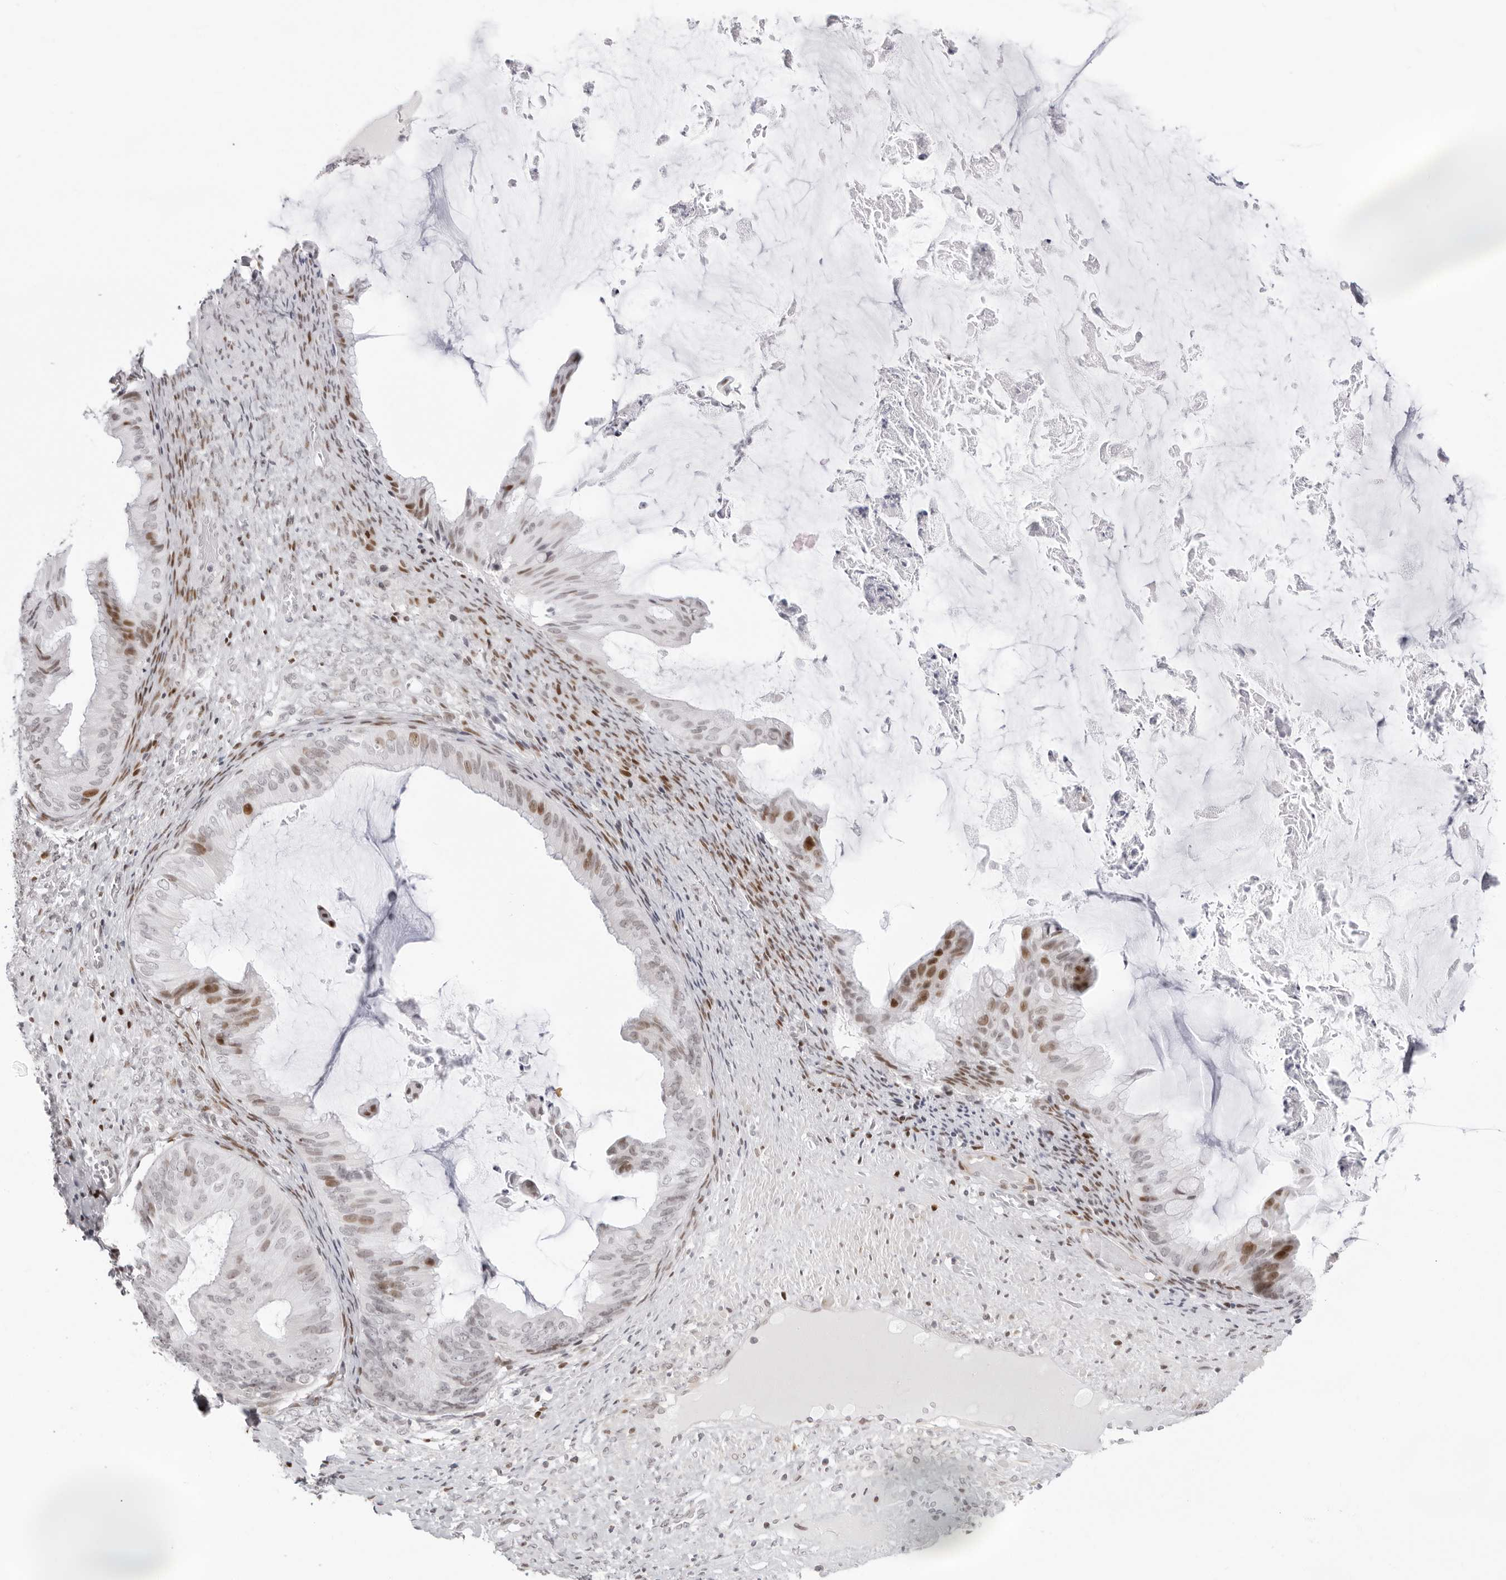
{"staining": {"intensity": "moderate", "quantity": "25%-75%", "location": "nuclear"}, "tissue": "ovarian cancer", "cell_type": "Tumor cells", "image_type": "cancer", "snomed": [{"axis": "morphology", "description": "Cystadenocarcinoma, mucinous, NOS"}, {"axis": "topography", "description": "Ovary"}], "caption": "Immunohistochemical staining of human ovarian cancer (mucinous cystadenocarcinoma) reveals moderate nuclear protein staining in approximately 25%-75% of tumor cells. (Stains: DAB in brown, nuclei in blue, Microscopy: brightfield microscopy at high magnification).", "gene": "NTPCR", "patient": {"sex": "female", "age": 61}}